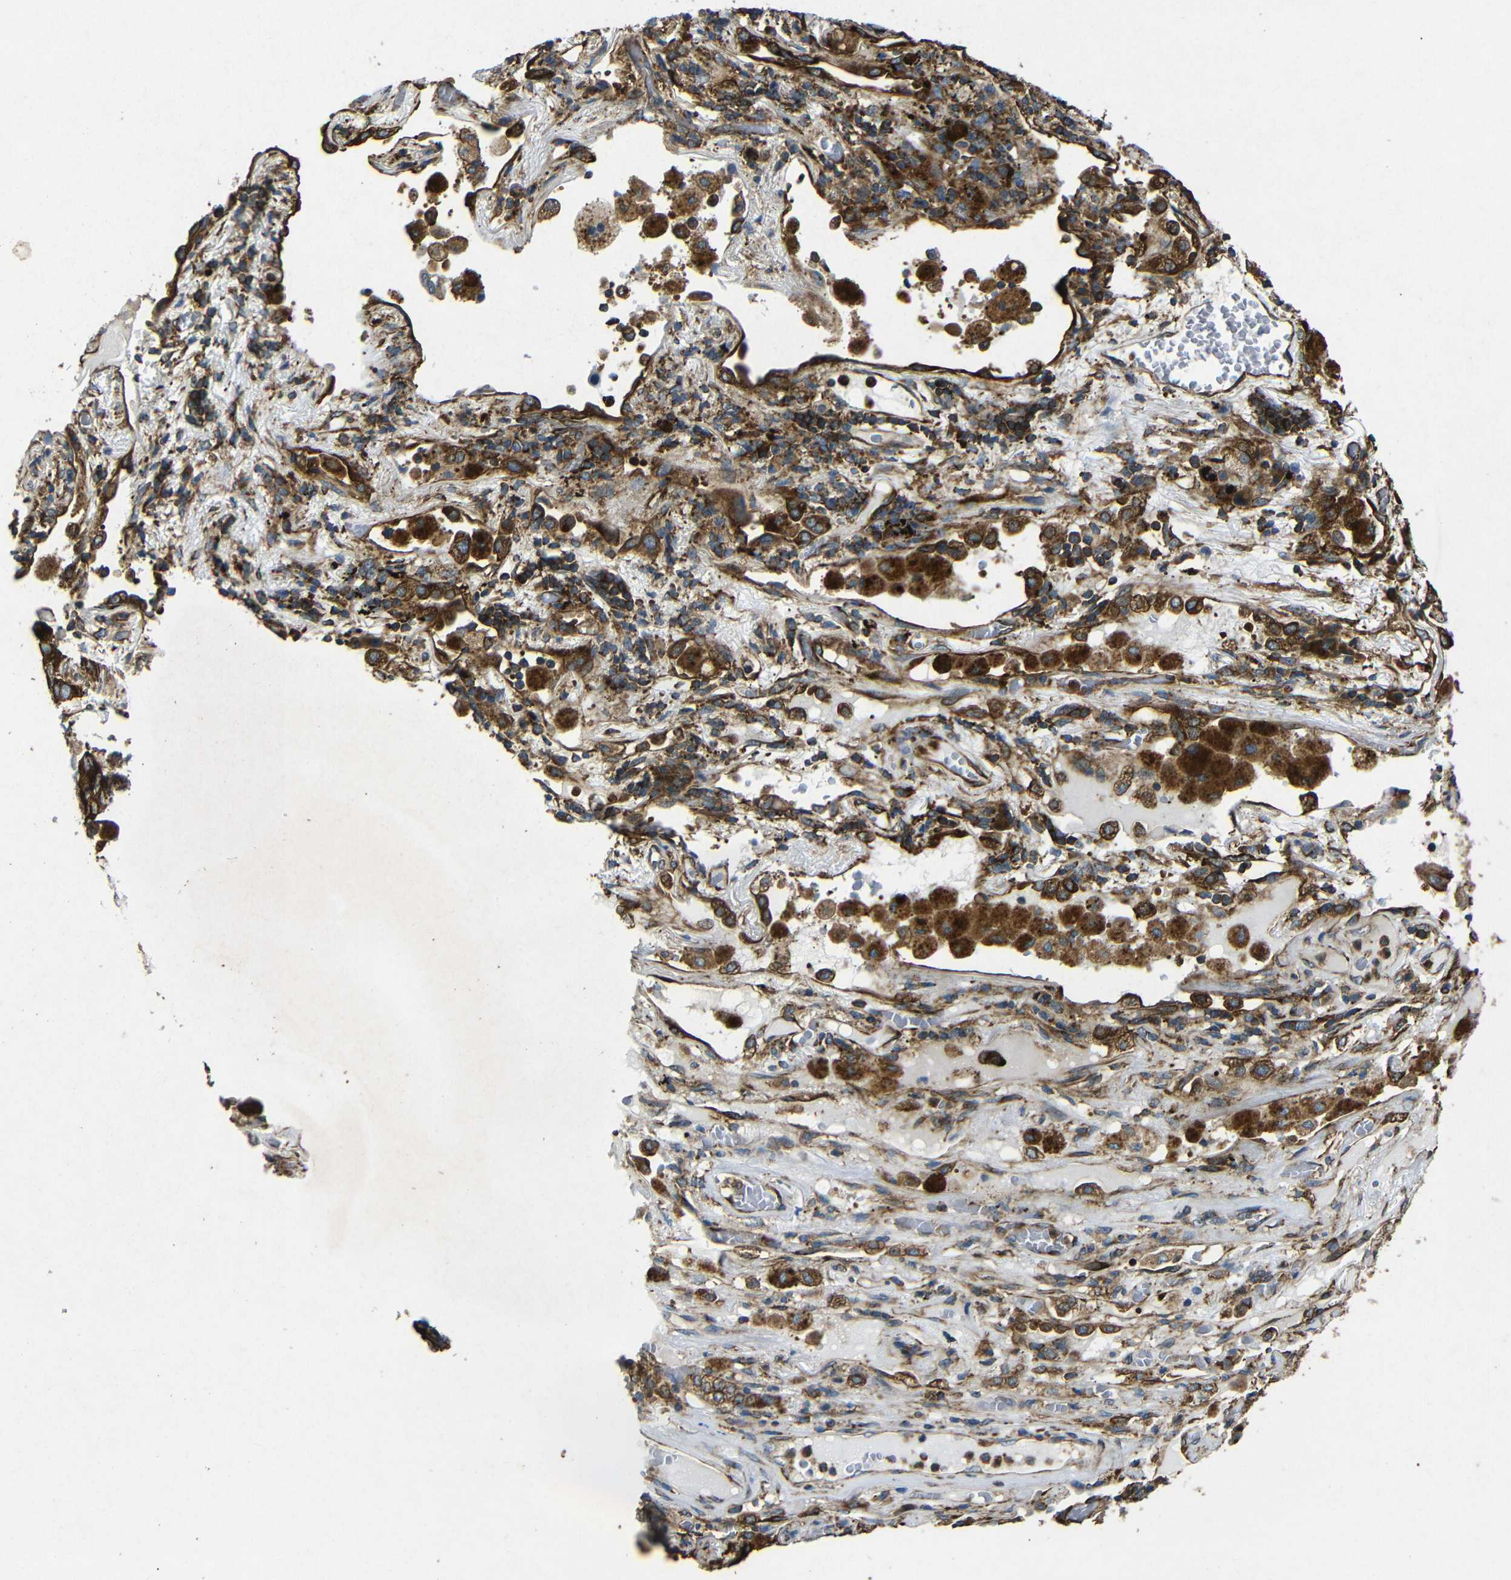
{"staining": {"intensity": "strong", "quantity": ">75%", "location": "cytoplasmic/membranous"}, "tissue": "lung cancer", "cell_type": "Tumor cells", "image_type": "cancer", "snomed": [{"axis": "morphology", "description": "Squamous cell carcinoma, NOS"}, {"axis": "topography", "description": "Lung"}], "caption": "Protein staining of lung cancer tissue shows strong cytoplasmic/membranous positivity in about >75% of tumor cells.", "gene": "BTF3", "patient": {"sex": "male", "age": 57}}